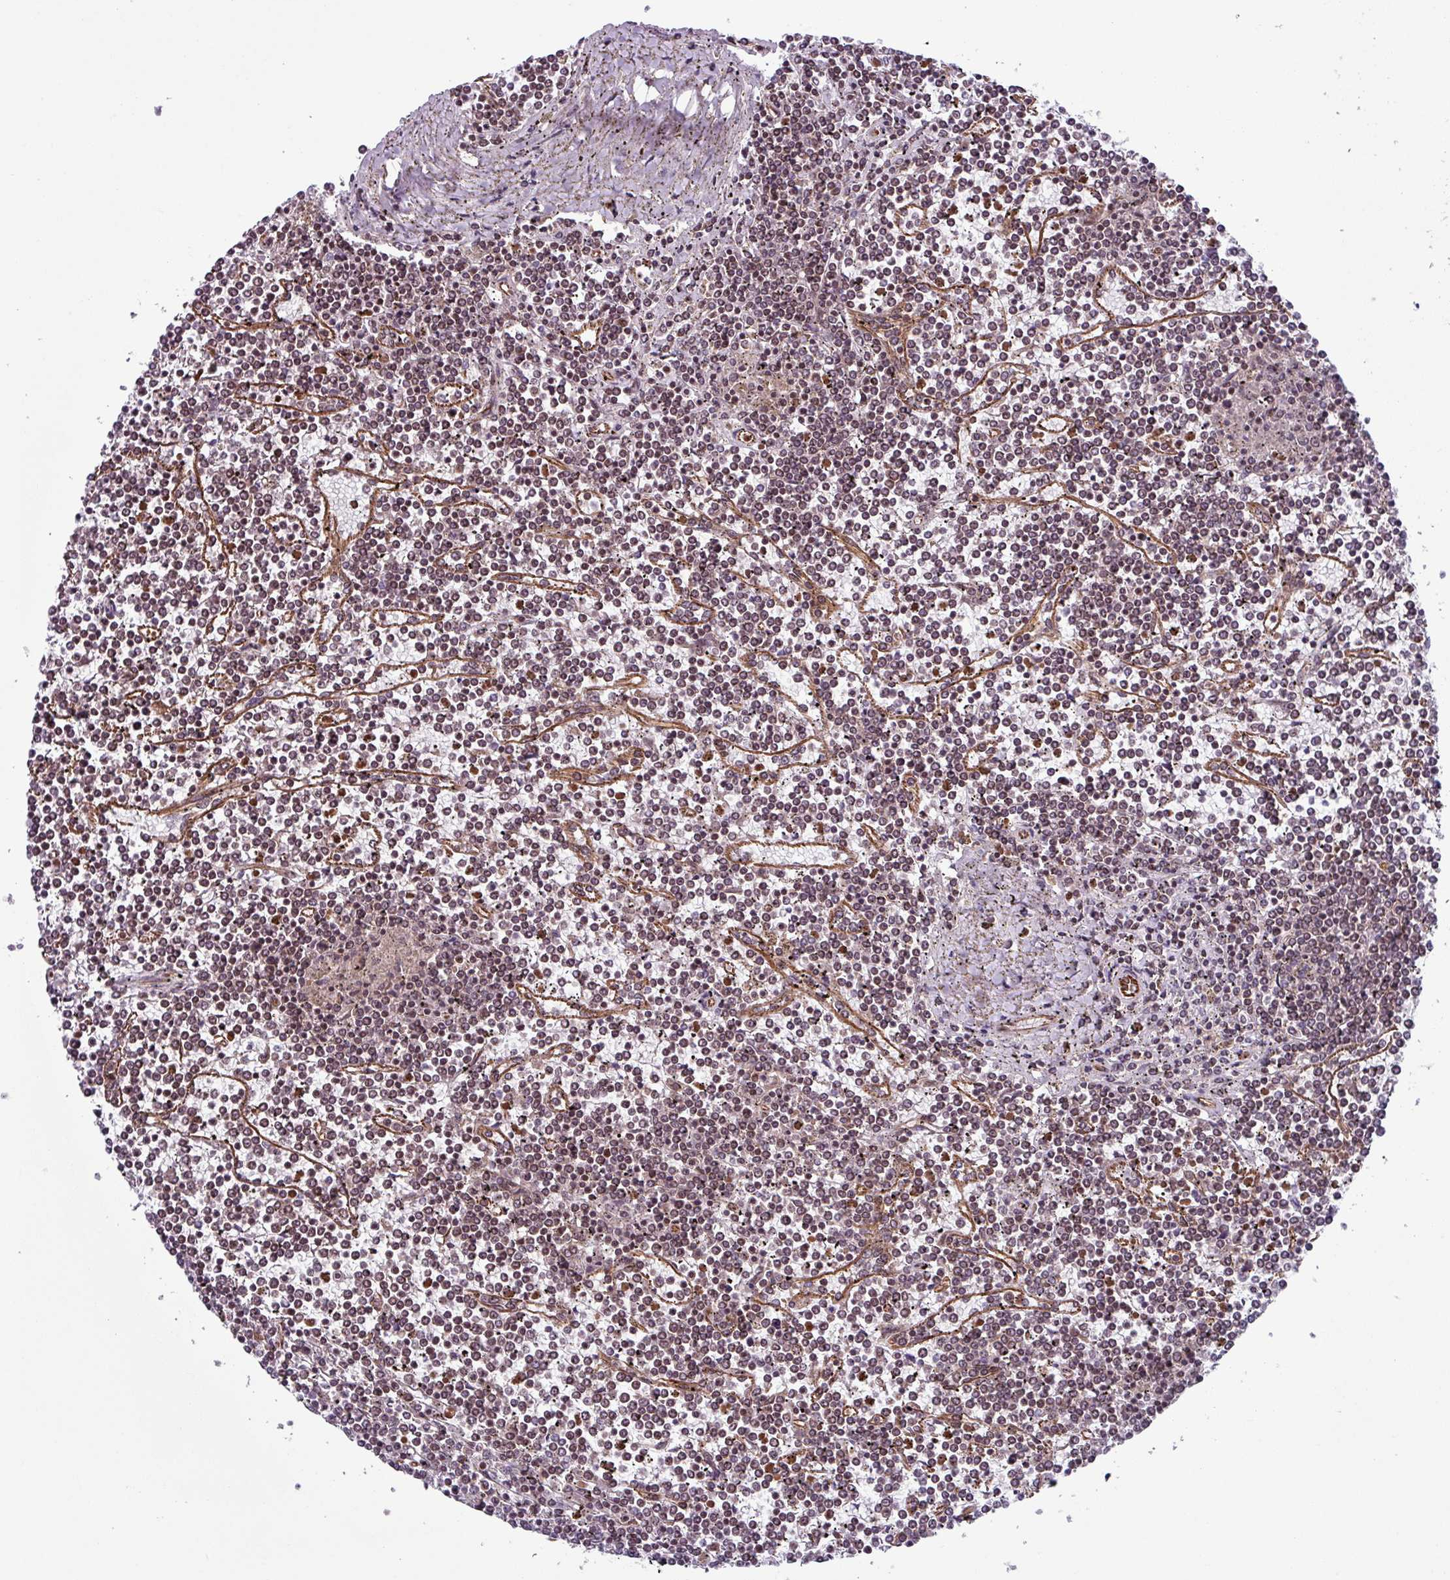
{"staining": {"intensity": "weak", "quantity": "25%-75%", "location": "nuclear"}, "tissue": "lymphoma", "cell_type": "Tumor cells", "image_type": "cancer", "snomed": [{"axis": "morphology", "description": "Malignant lymphoma, non-Hodgkin's type, Low grade"}, {"axis": "topography", "description": "Spleen"}], "caption": "Weak nuclear positivity for a protein is appreciated in approximately 25%-75% of tumor cells of malignant lymphoma, non-Hodgkin's type (low-grade) using immunohistochemistry.", "gene": "CHD3", "patient": {"sex": "female", "age": 19}}